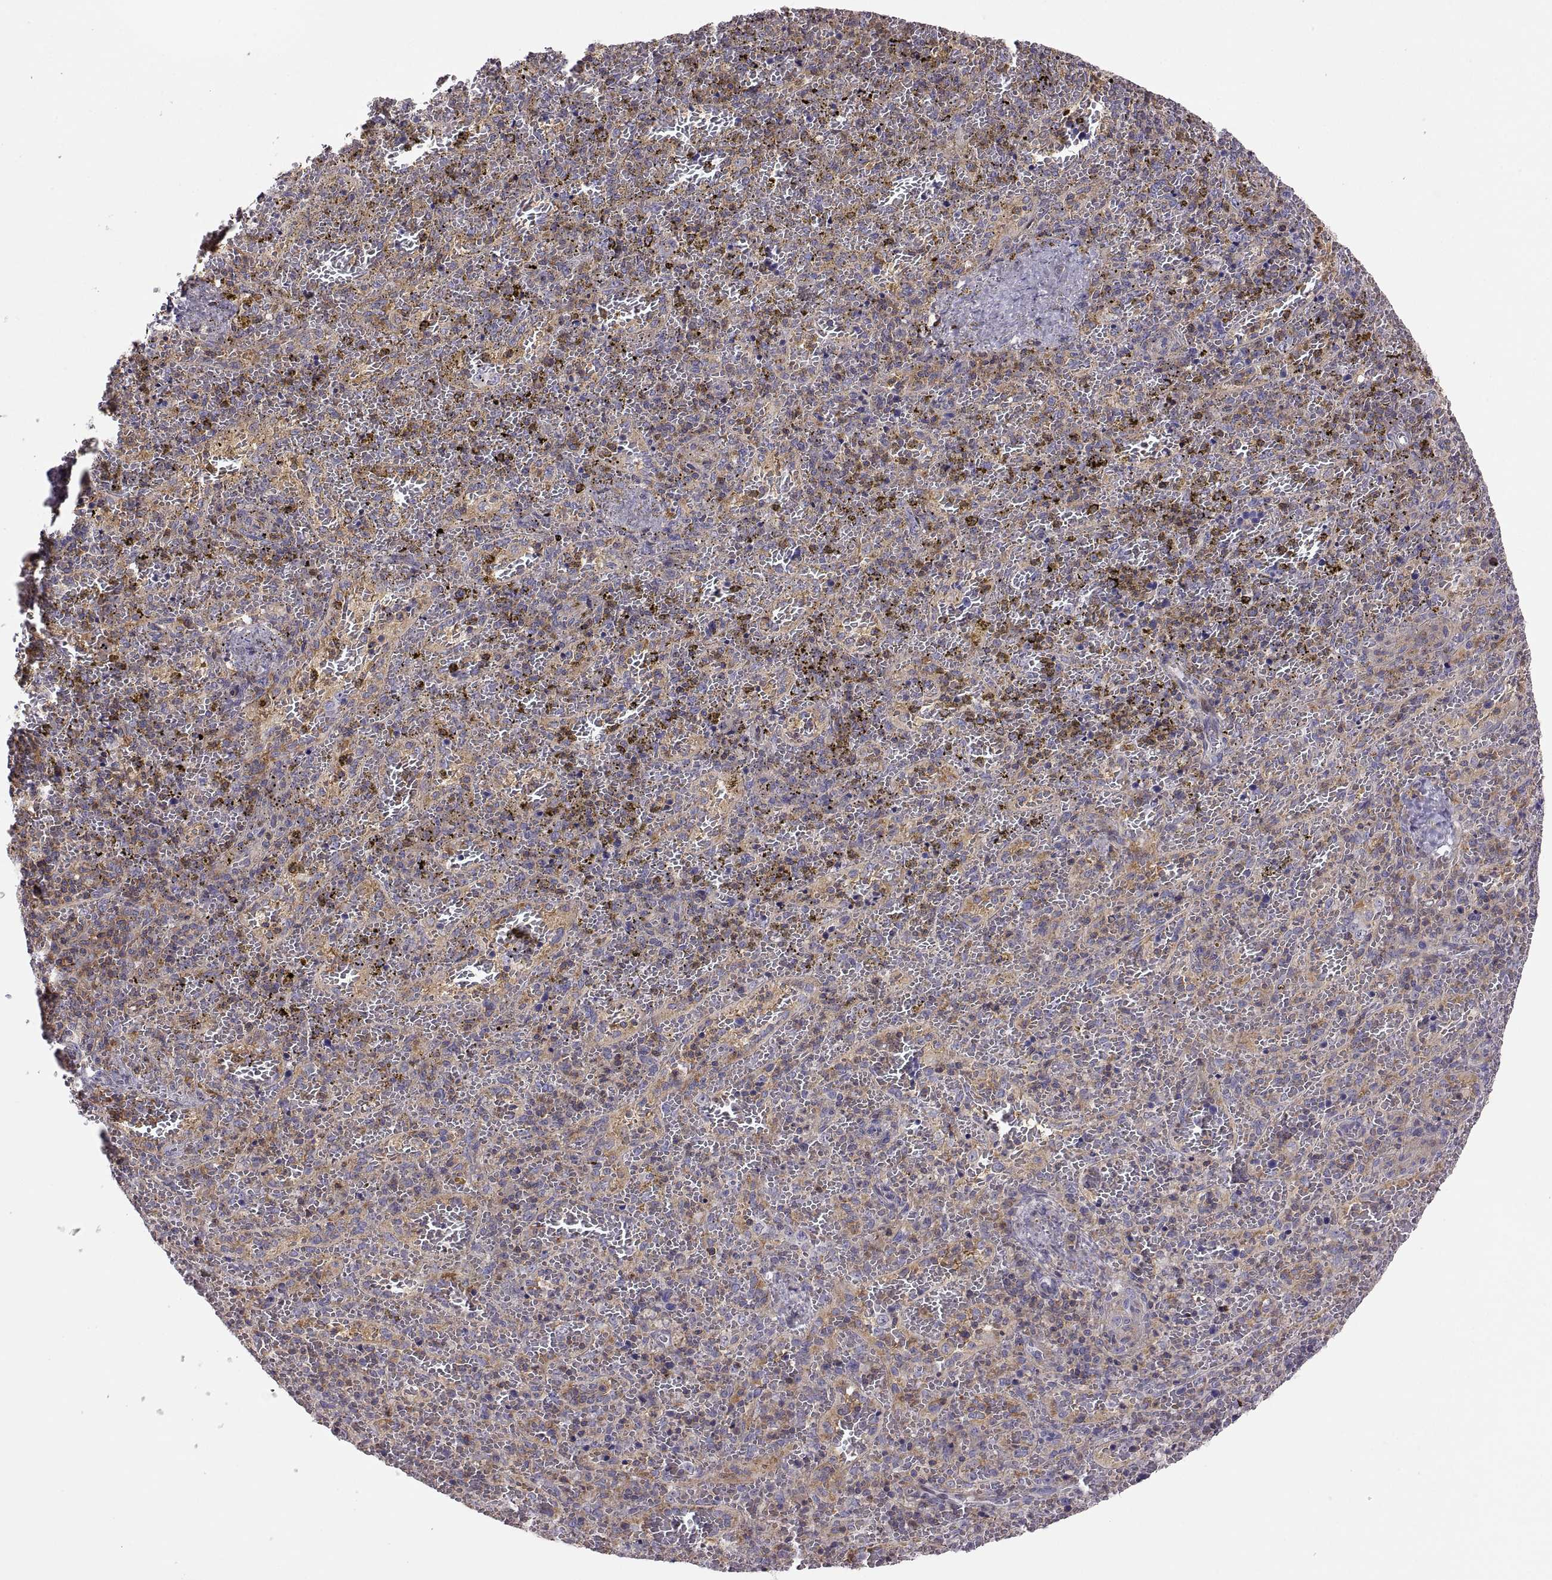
{"staining": {"intensity": "weak", "quantity": "<25%", "location": "cytoplasmic/membranous"}, "tissue": "spleen", "cell_type": "Cells in red pulp", "image_type": "normal", "snomed": [{"axis": "morphology", "description": "Normal tissue, NOS"}, {"axis": "topography", "description": "Spleen"}], "caption": "Immunohistochemical staining of unremarkable spleen exhibits no significant positivity in cells in red pulp.", "gene": "SPATA32", "patient": {"sex": "female", "age": 50}}